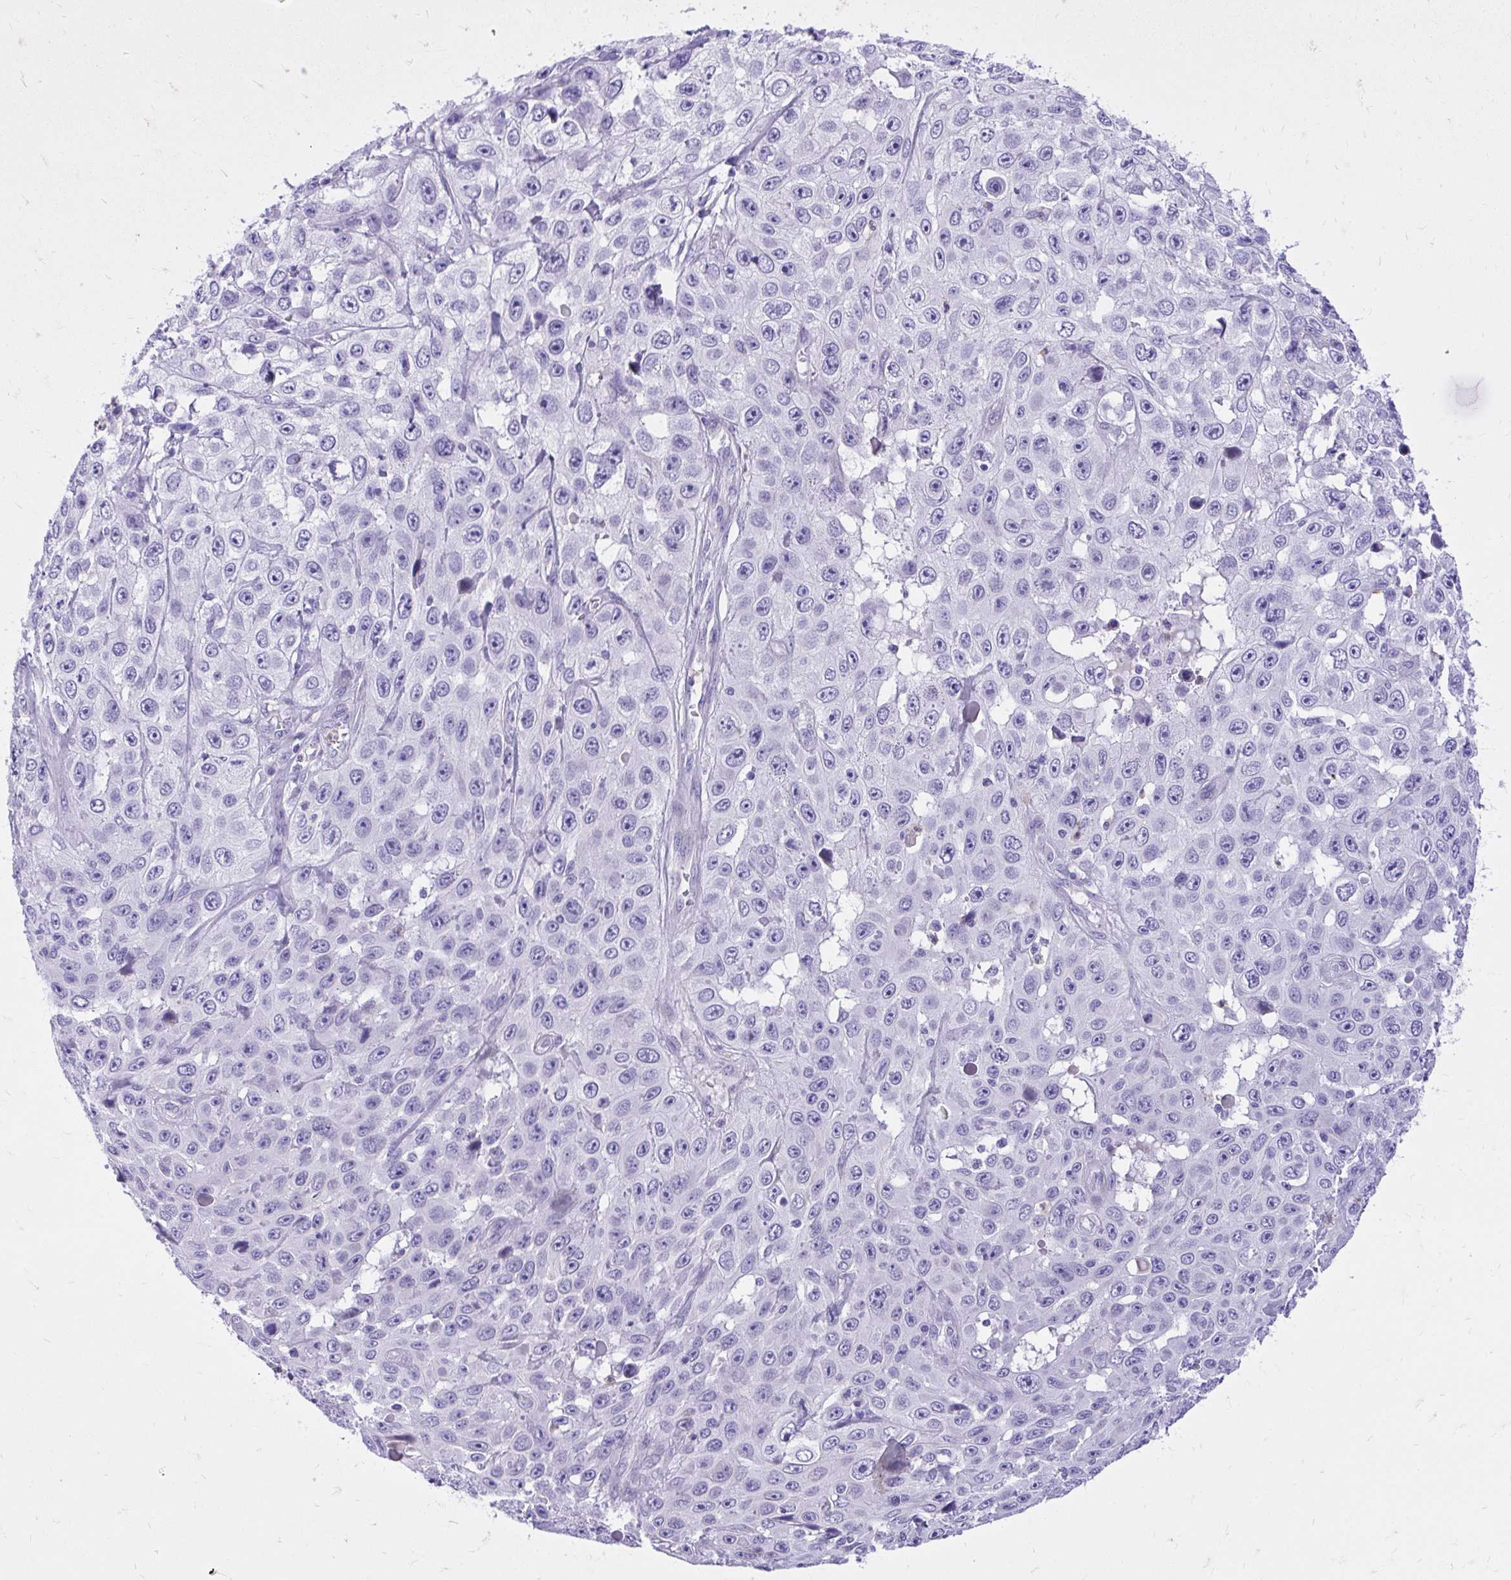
{"staining": {"intensity": "negative", "quantity": "none", "location": "none"}, "tissue": "skin cancer", "cell_type": "Tumor cells", "image_type": "cancer", "snomed": [{"axis": "morphology", "description": "Squamous cell carcinoma, NOS"}, {"axis": "topography", "description": "Skin"}], "caption": "Human squamous cell carcinoma (skin) stained for a protein using immunohistochemistry (IHC) demonstrates no positivity in tumor cells.", "gene": "ADAMTSL1", "patient": {"sex": "male", "age": 82}}